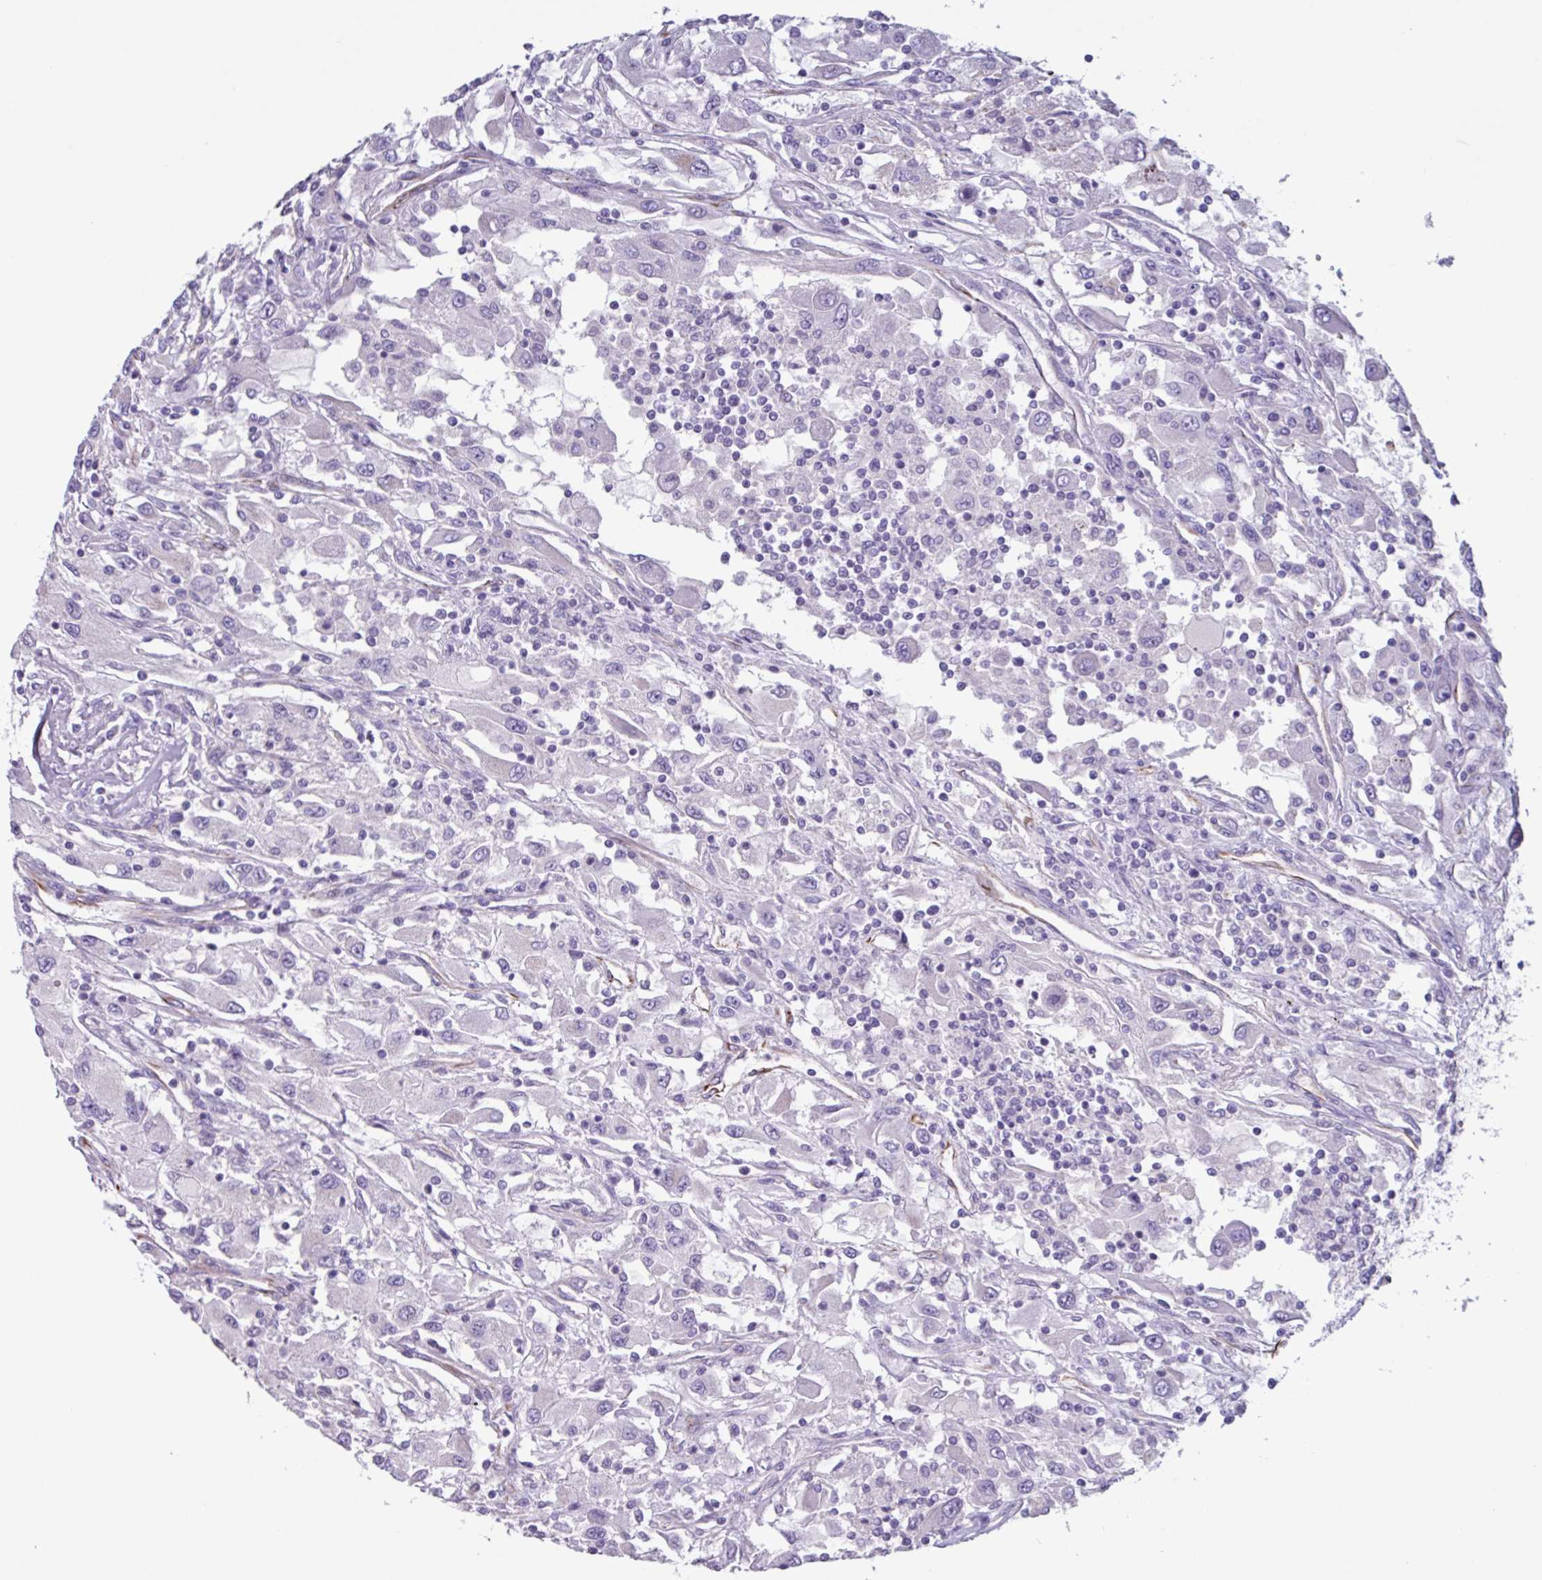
{"staining": {"intensity": "negative", "quantity": "none", "location": "none"}, "tissue": "renal cancer", "cell_type": "Tumor cells", "image_type": "cancer", "snomed": [{"axis": "morphology", "description": "Adenocarcinoma, NOS"}, {"axis": "topography", "description": "Kidney"}], "caption": "Immunohistochemical staining of renal adenocarcinoma exhibits no significant expression in tumor cells.", "gene": "BTD", "patient": {"sex": "female", "age": 67}}